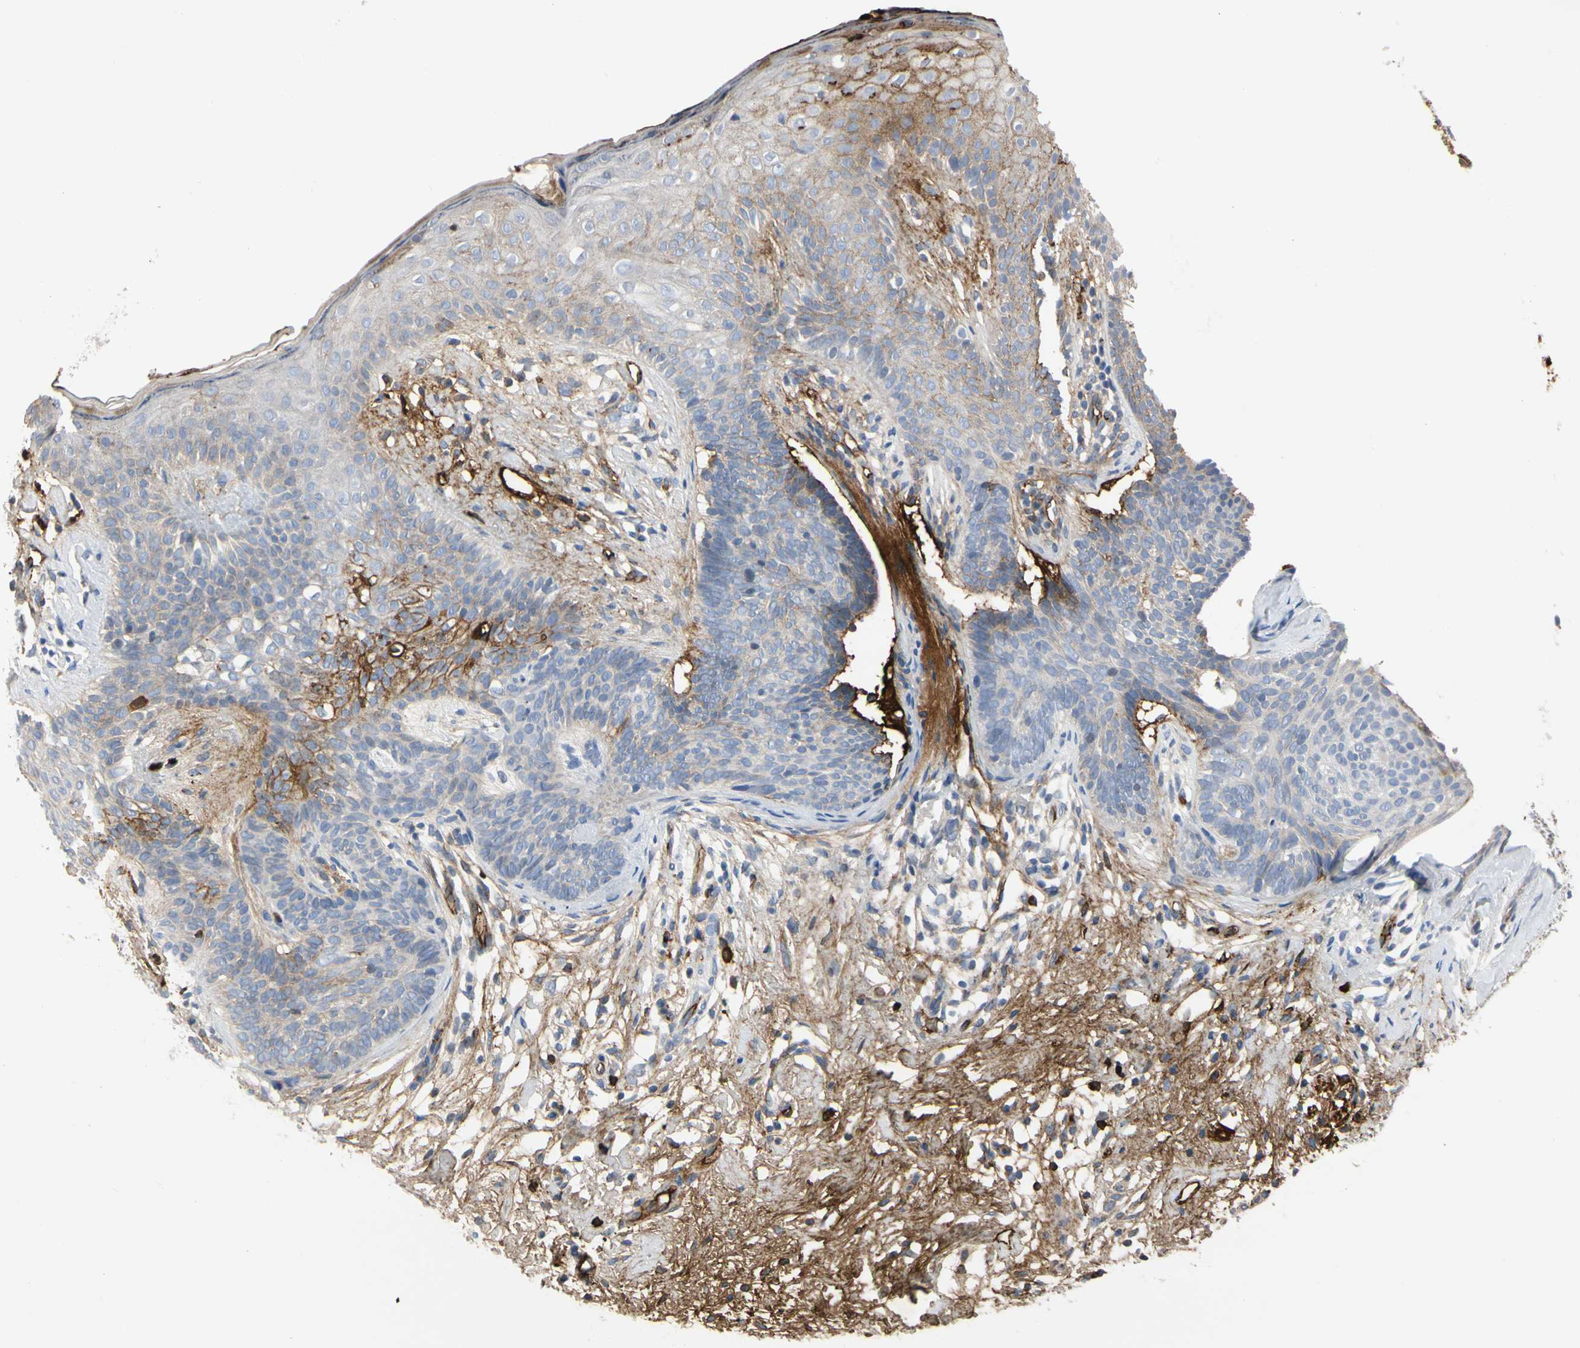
{"staining": {"intensity": "moderate", "quantity": "<25%", "location": "cytoplasmic/membranous"}, "tissue": "skin cancer", "cell_type": "Tumor cells", "image_type": "cancer", "snomed": [{"axis": "morphology", "description": "Developmental malformation"}, {"axis": "morphology", "description": "Basal cell carcinoma"}, {"axis": "topography", "description": "Skin"}], "caption": "Brown immunohistochemical staining in human skin cancer (basal cell carcinoma) shows moderate cytoplasmic/membranous positivity in approximately <25% of tumor cells.", "gene": "FGB", "patient": {"sex": "female", "age": 62}}